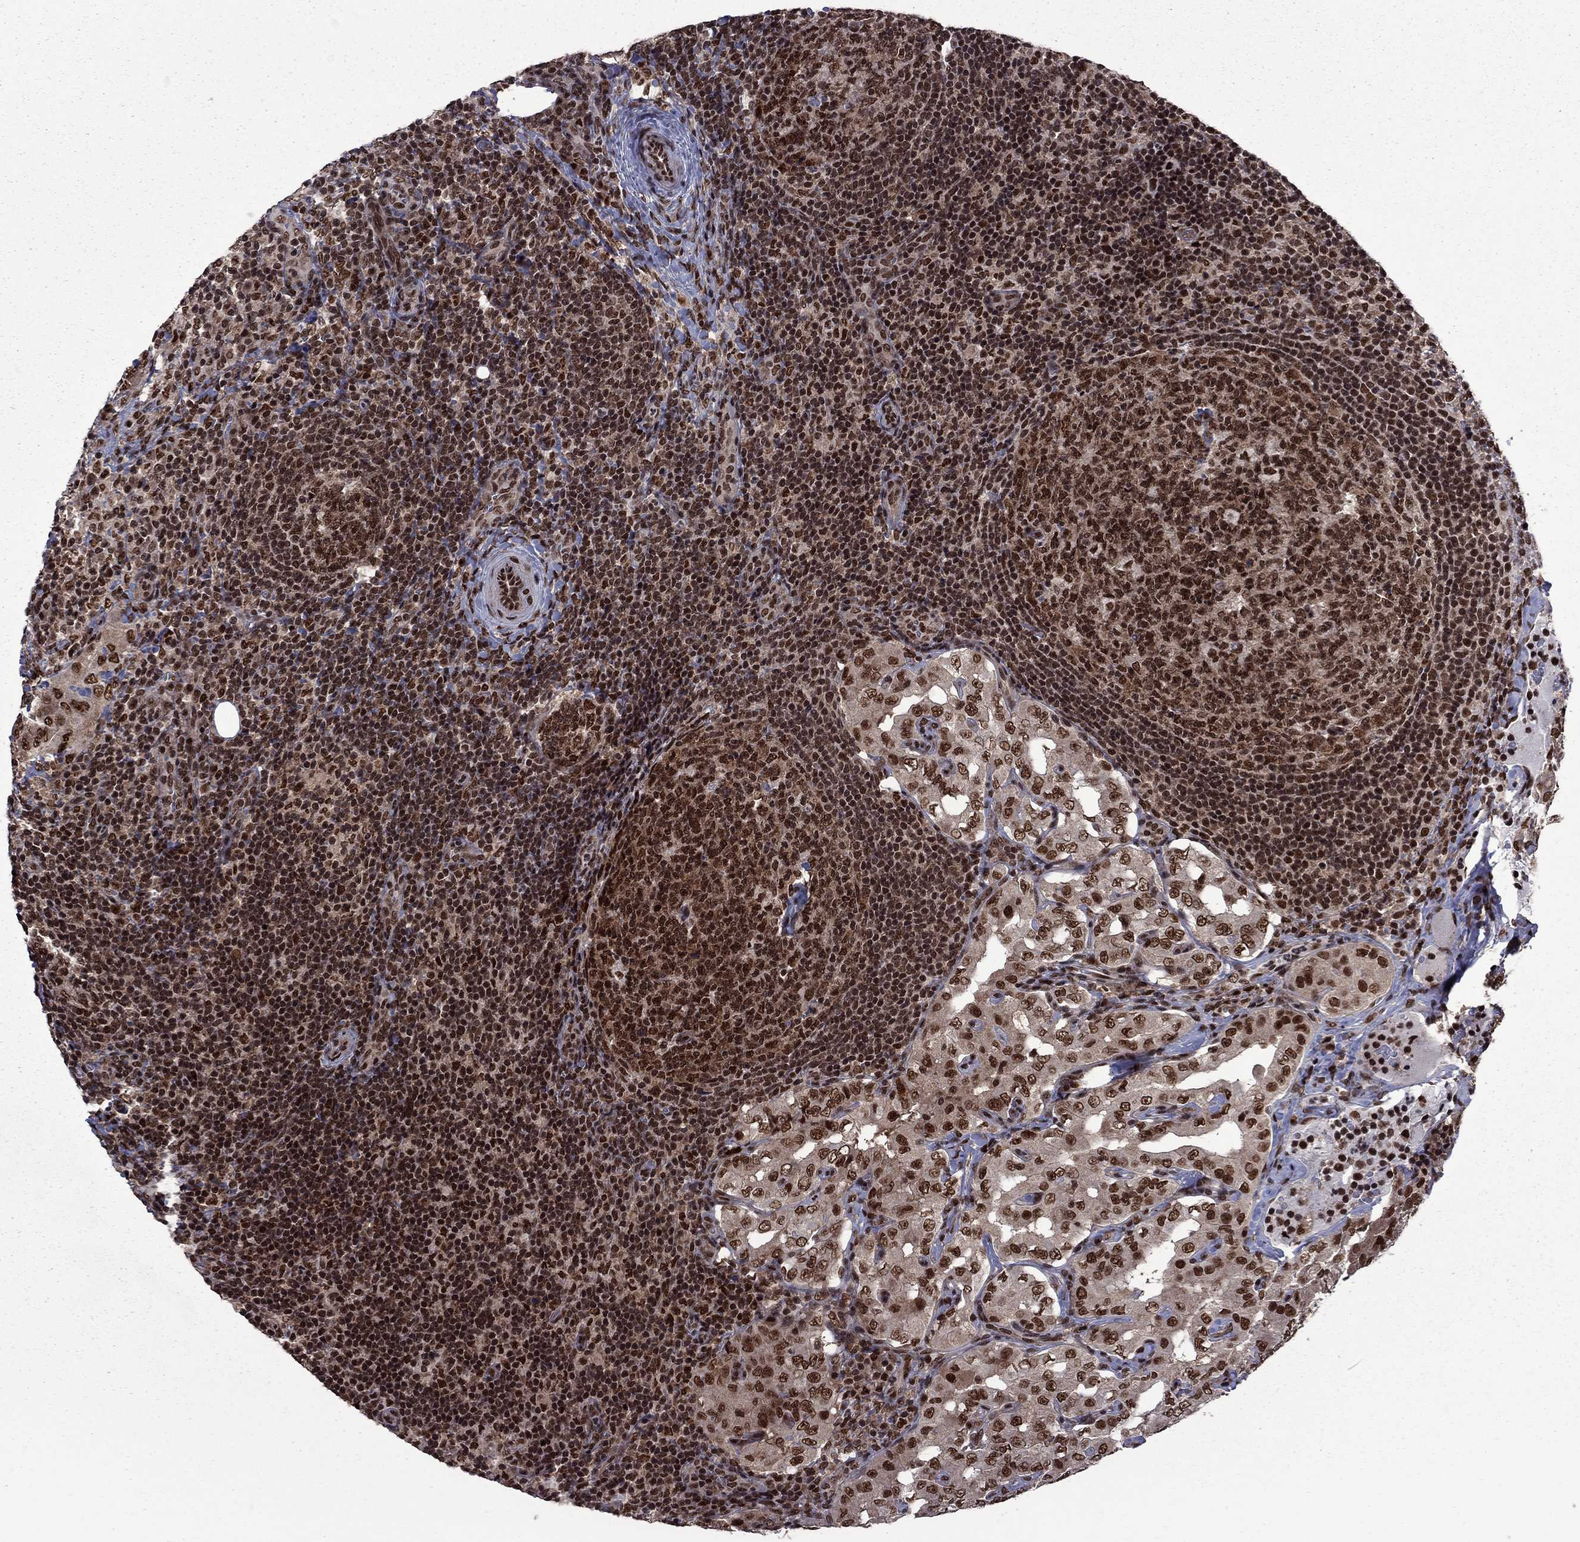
{"staining": {"intensity": "strong", "quantity": ">75%", "location": "nuclear"}, "tissue": "thyroid cancer", "cell_type": "Tumor cells", "image_type": "cancer", "snomed": [{"axis": "morphology", "description": "Papillary adenocarcinoma, NOS"}, {"axis": "topography", "description": "Thyroid gland"}], "caption": "Tumor cells demonstrate high levels of strong nuclear expression in approximately >75% of cells in thyroid cancer.", "gene": "MED25", "patient": {"sex": "male", "age": 61}}